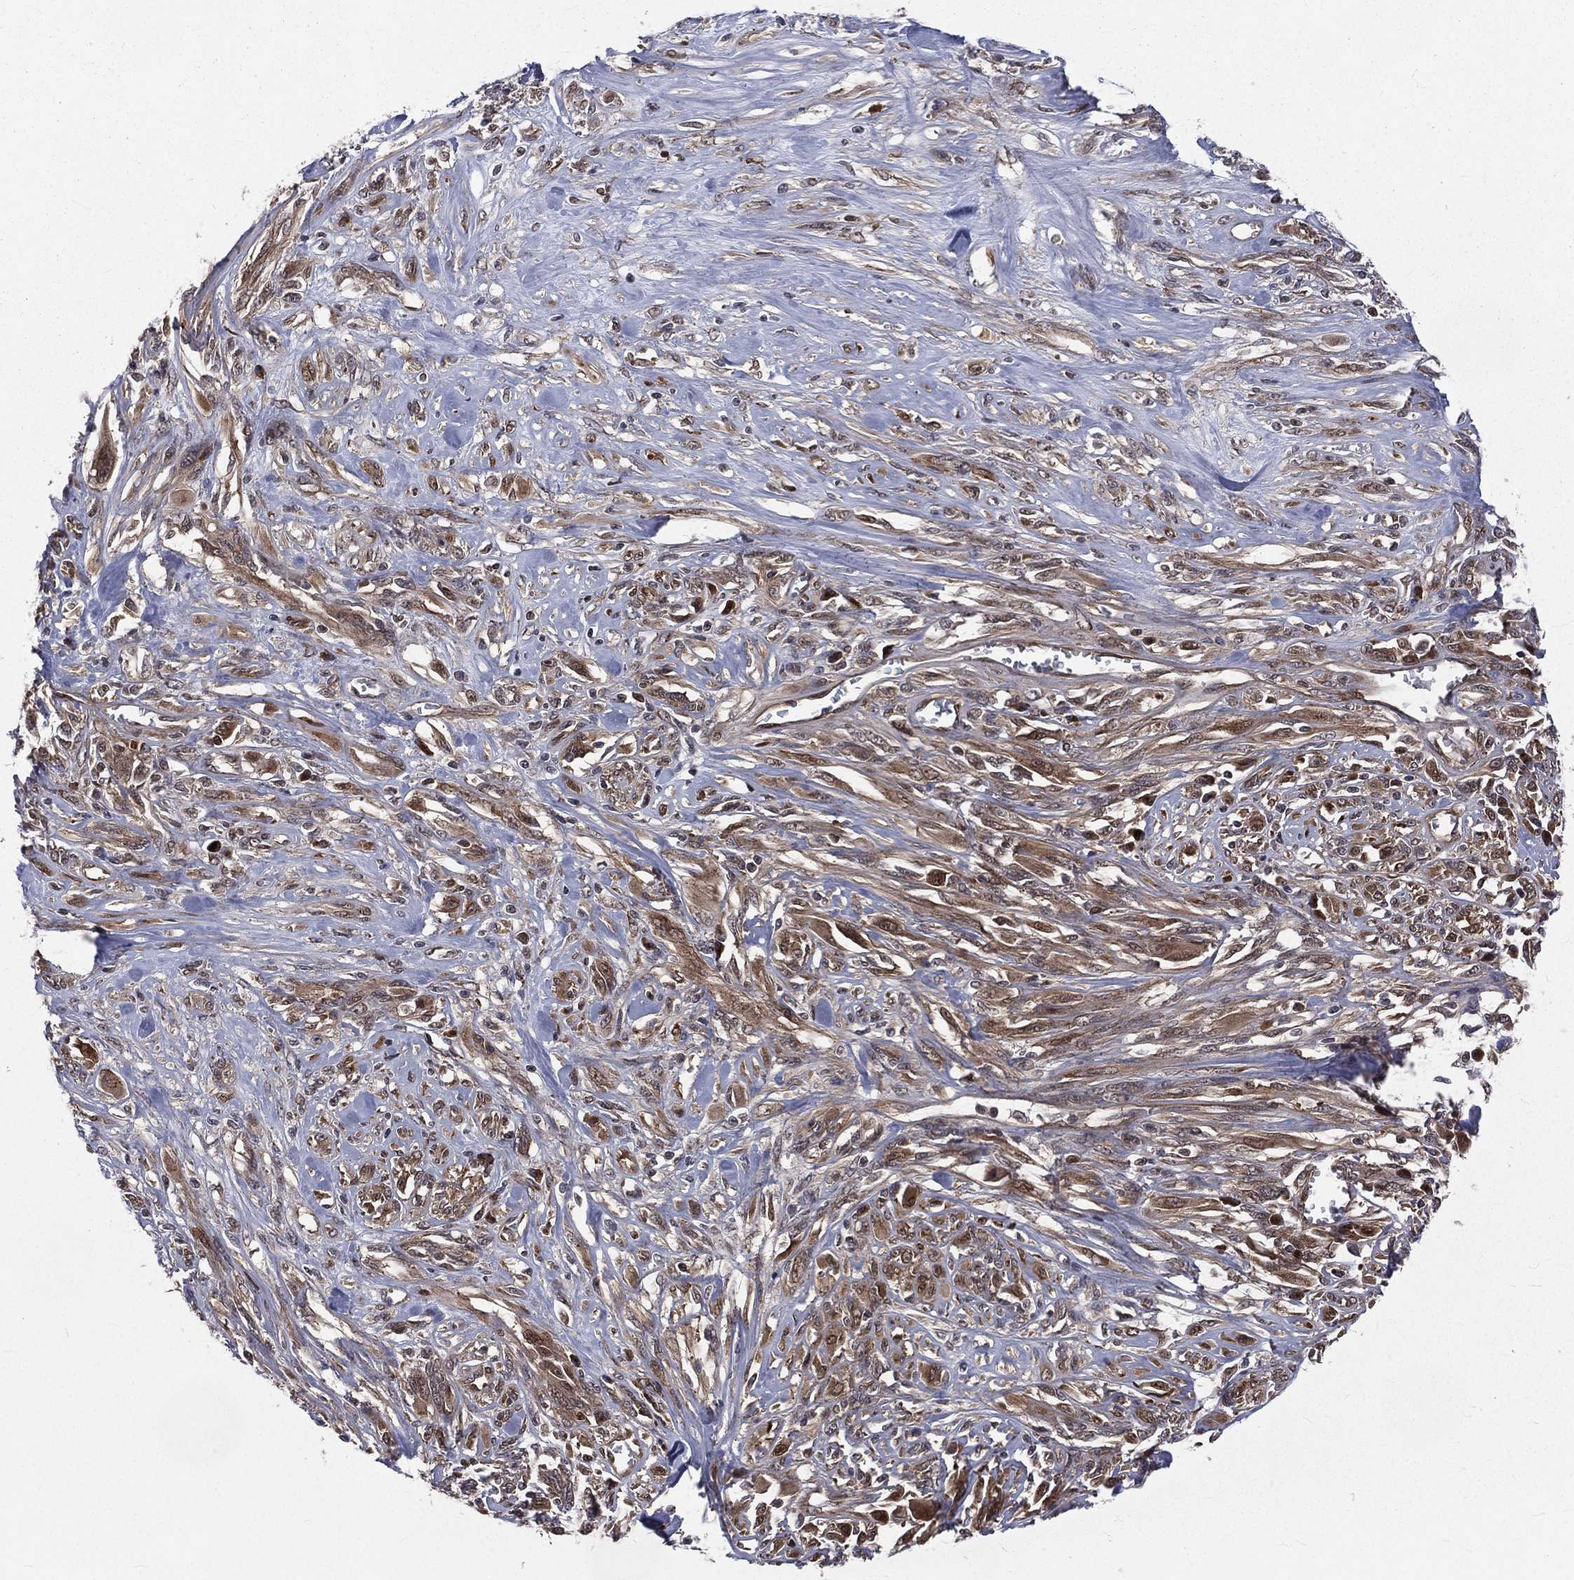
{"staining": {"intensity": "moderate", "quantity": "<25%", "location": "cytoplasmic/membranous"}, "tissue": "melanoma", "cell_type": "Tumor cells", "image_type": "cancer", "snomed": [{"axis": "morphology", "description": "Malignant melanoma, NOS"}, {"axis": "topography", "description": "Skin"}], "caption": "Protein expression analysis of human malignant melanoma reveals moderate cytoplasmic/membranous positivity in about <25% of tumor cells.", "gene": "ARL3", "patient": {"sex": "female", "age": 91}}